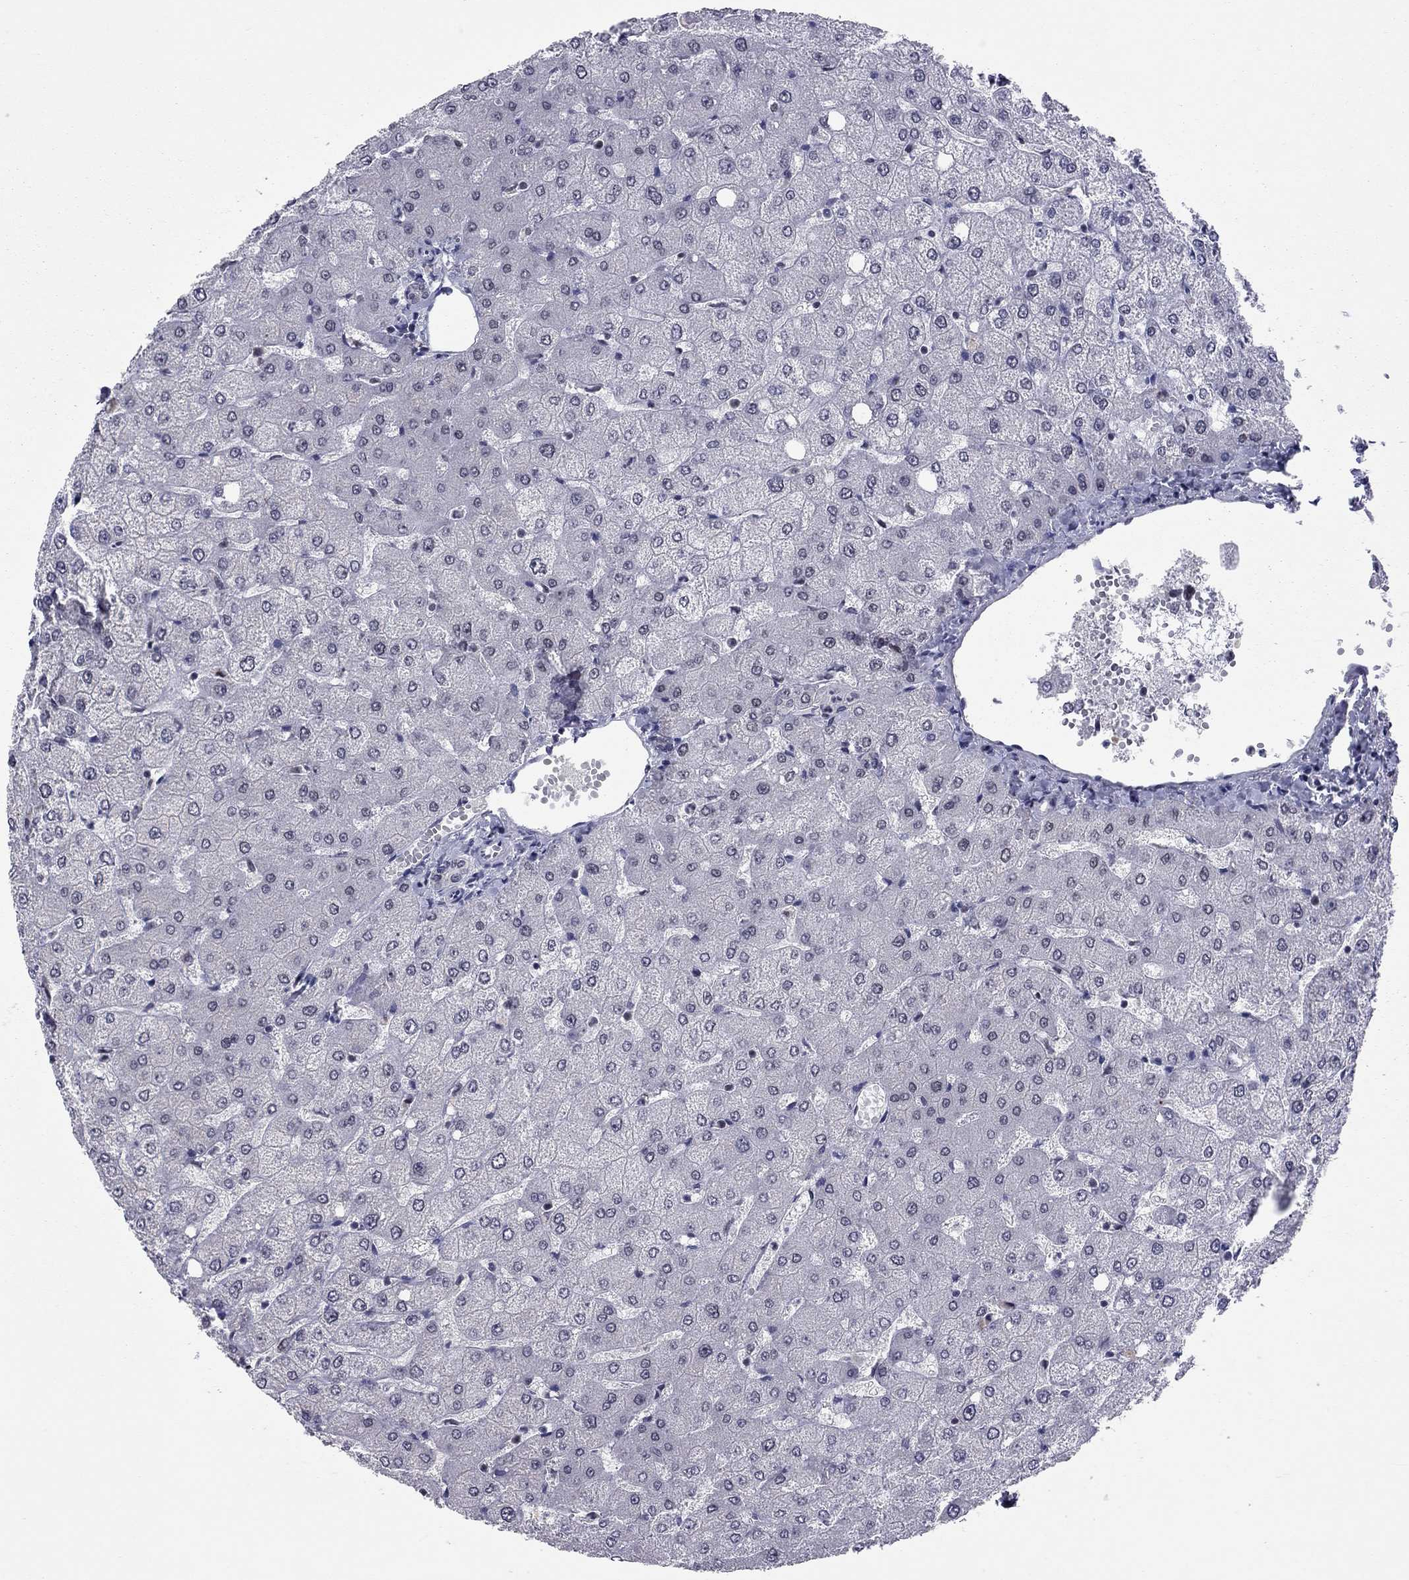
{"staining": {"intensity": "negative", "quantity": "none", "location": "none"}, "tissue": "liver", "cell_type": "Cholangiocytes", "image_type": "normal", "snomed": [{"axis": "morphology", "description": "Normal tissue, NOS"}, {"axis": "topography", "description": "Liver"}], "caption": "Histopathology image shows no protein staining in cholangiocytes of benign liver. Nuclei are stained in blue.", "gene": "TAF9", "patient": {"sex": "female", "age": 54}}